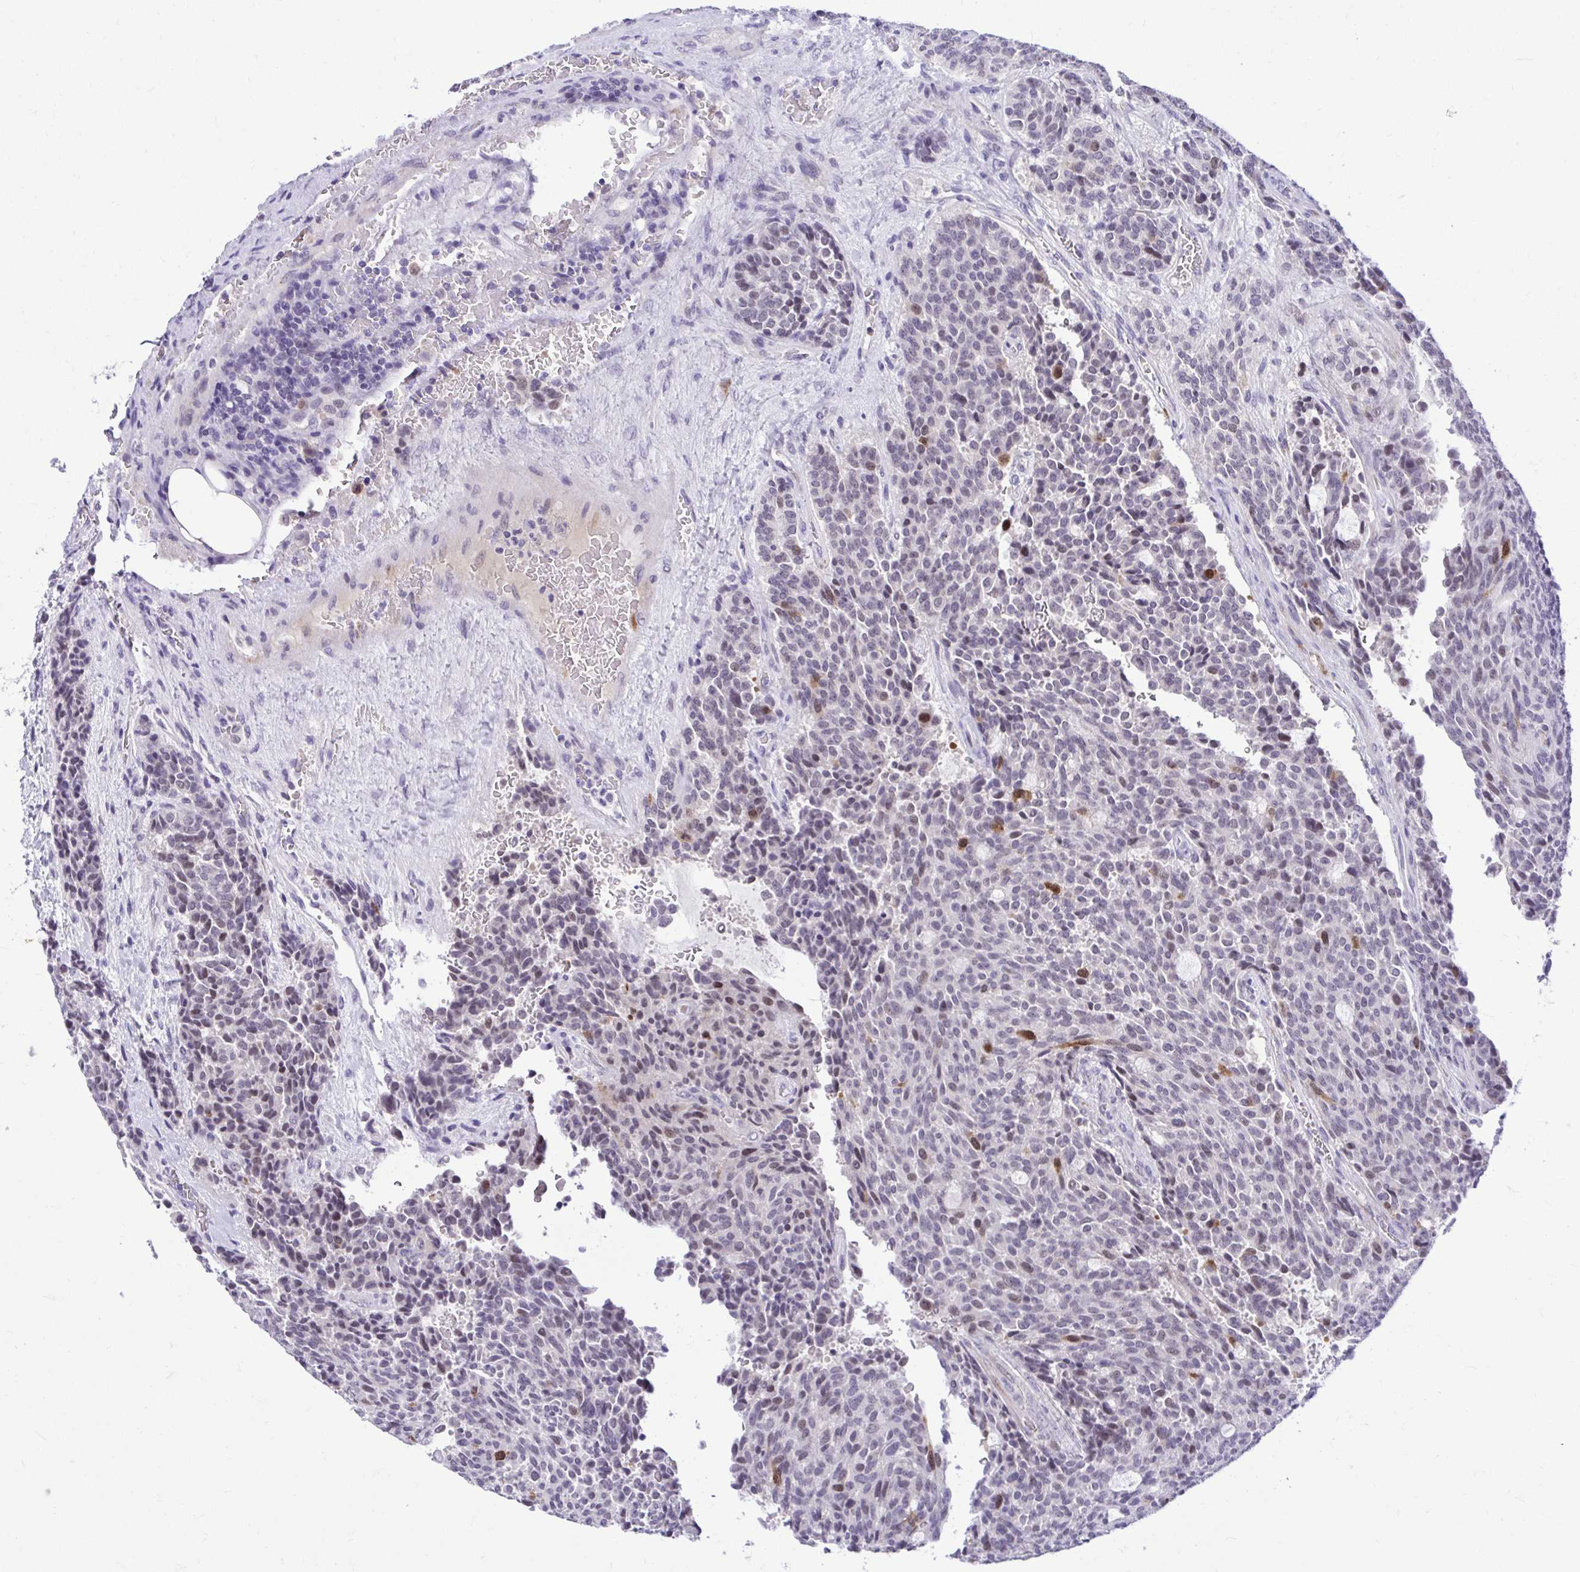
{"staining": {"intensity": "strong", "quantity": "<25%", "location": "nuclear"}, "tissue": "carcinoid", "cell_type": "Tumor cells", "image_type": "cancer", "snomed": [{"axis": "morphology", "description": "Carcinoid, malignant, NOS"}, {"axis": "topography", "description": "Pancreas"}], "caption": "Tumor cells display medium levels of strong nuclear expression in approximately <25% of cells in carcinoid. Using DAB (brown) and hematoxylin (blue) stains, captured at high magnification using brightfield microscopy.", "gene": "CDC20", "patient": {"sex": "female", "age": 54}}